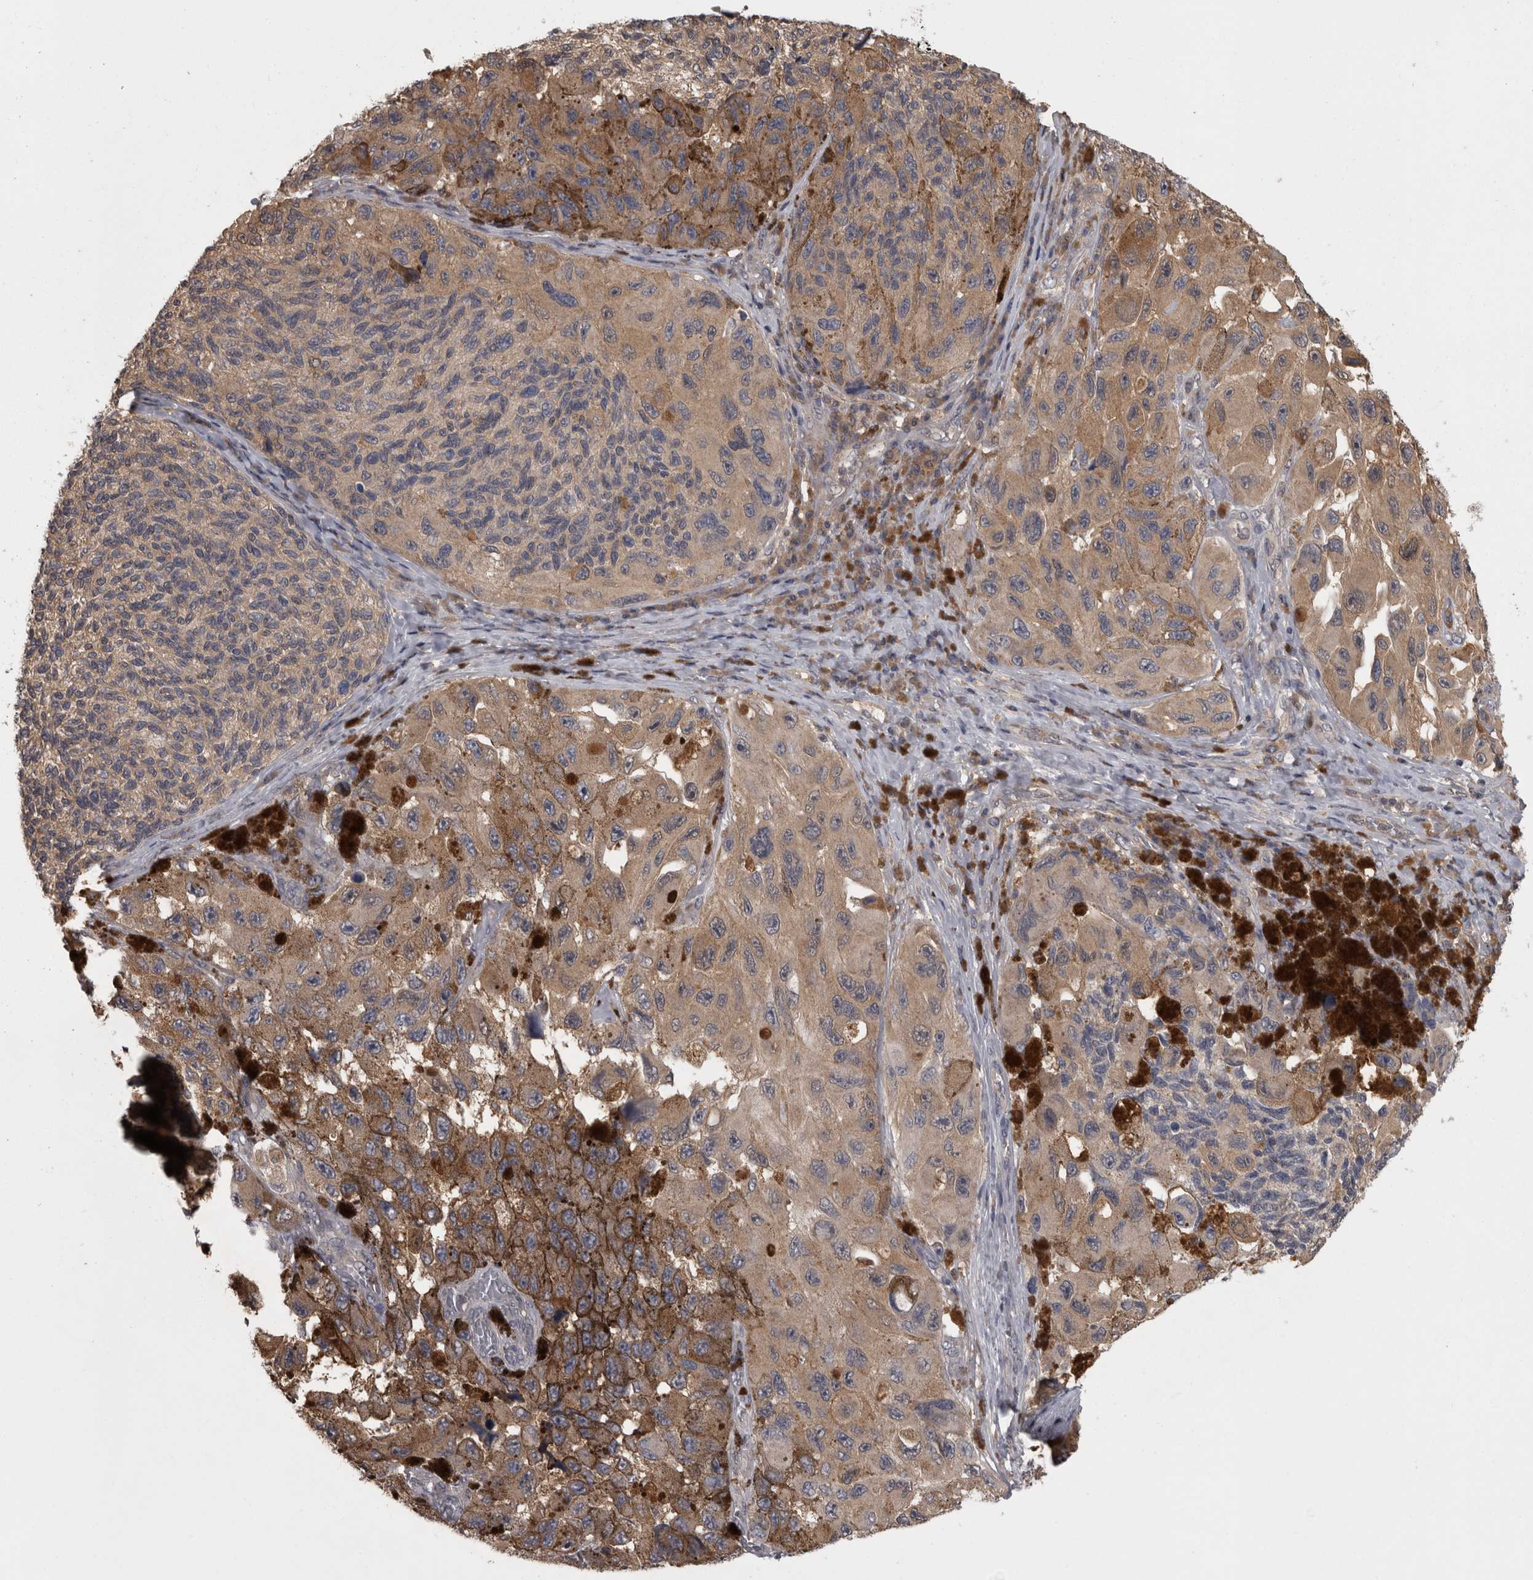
{"staining": {"intensity": "weak", "quantity": ">75%", "location": "cytoplasmic/membranous"}, "tissue": "melanoma", "cell_type": "Tumor cells", "image_type": "cancer", "snomed": [{"axis": "morphology", "description": "Malignant melanoma, NOS"}, {"axis": "topography", "description": "Skin"}], "caption": "IHC (DAB) staining of malignant melanoma reveals weak cytoplasmic/membranous protein staining in approximately >75% of tumor cells.", "gene": "APRT", "patient": {"sex": "female", "age": 73}}